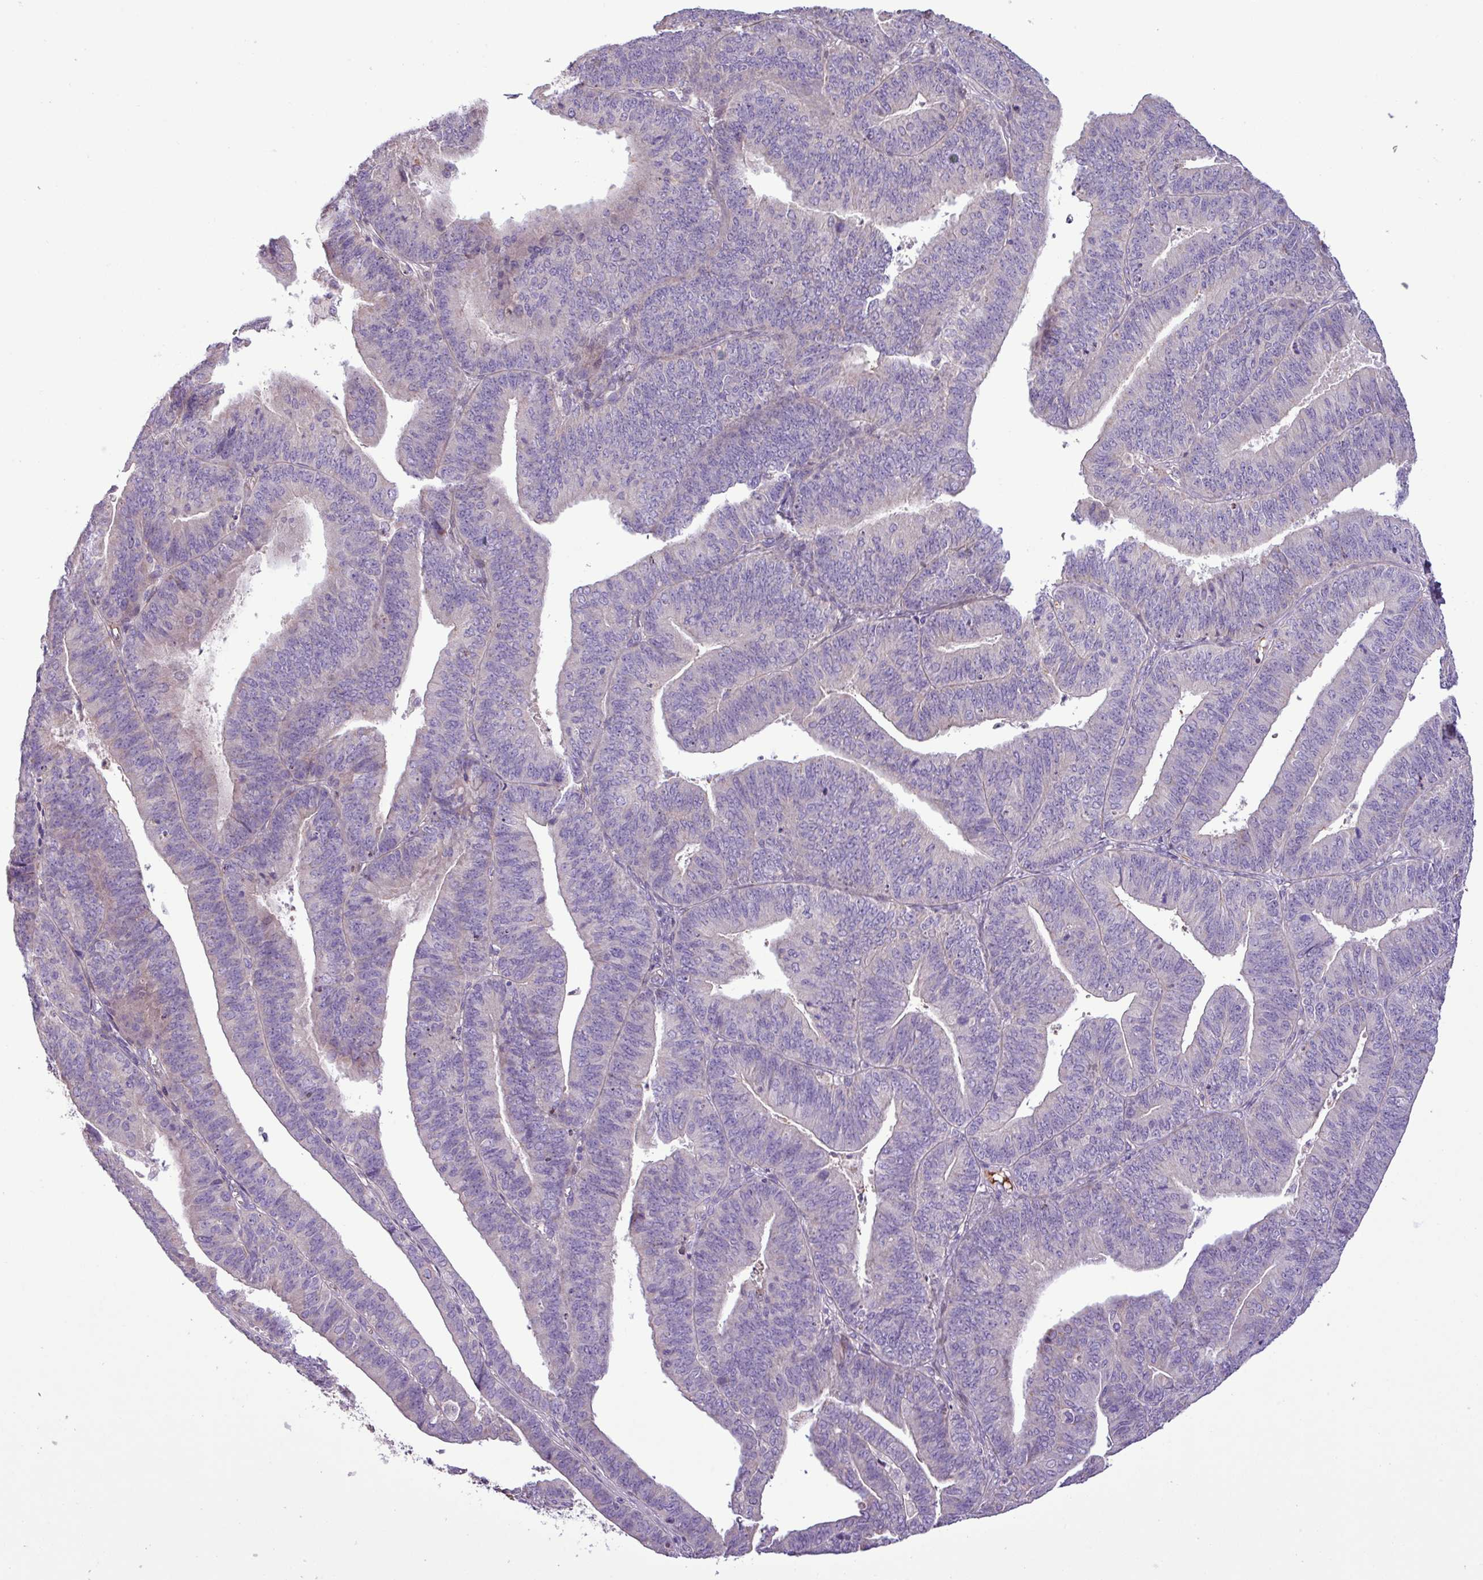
{"staining": {"intensity": "negative", "quantity": "none", "location": "none"}, "tissue": "endometrial cancer", "cell_type": "Tumor cells", "image_type": "cancer", "snomed": [{"axis": "morphology", "description": "Adenocarcinoma, NOS"}, {"axis": "topography", "description": "Endometrium"}], "caption": "Endometrial cancer was stained to show a protein in brown. There is no significant positivity in tumor cells.", "gene": "FAM183A", "patient": {"sex": "female", "age": 73}}